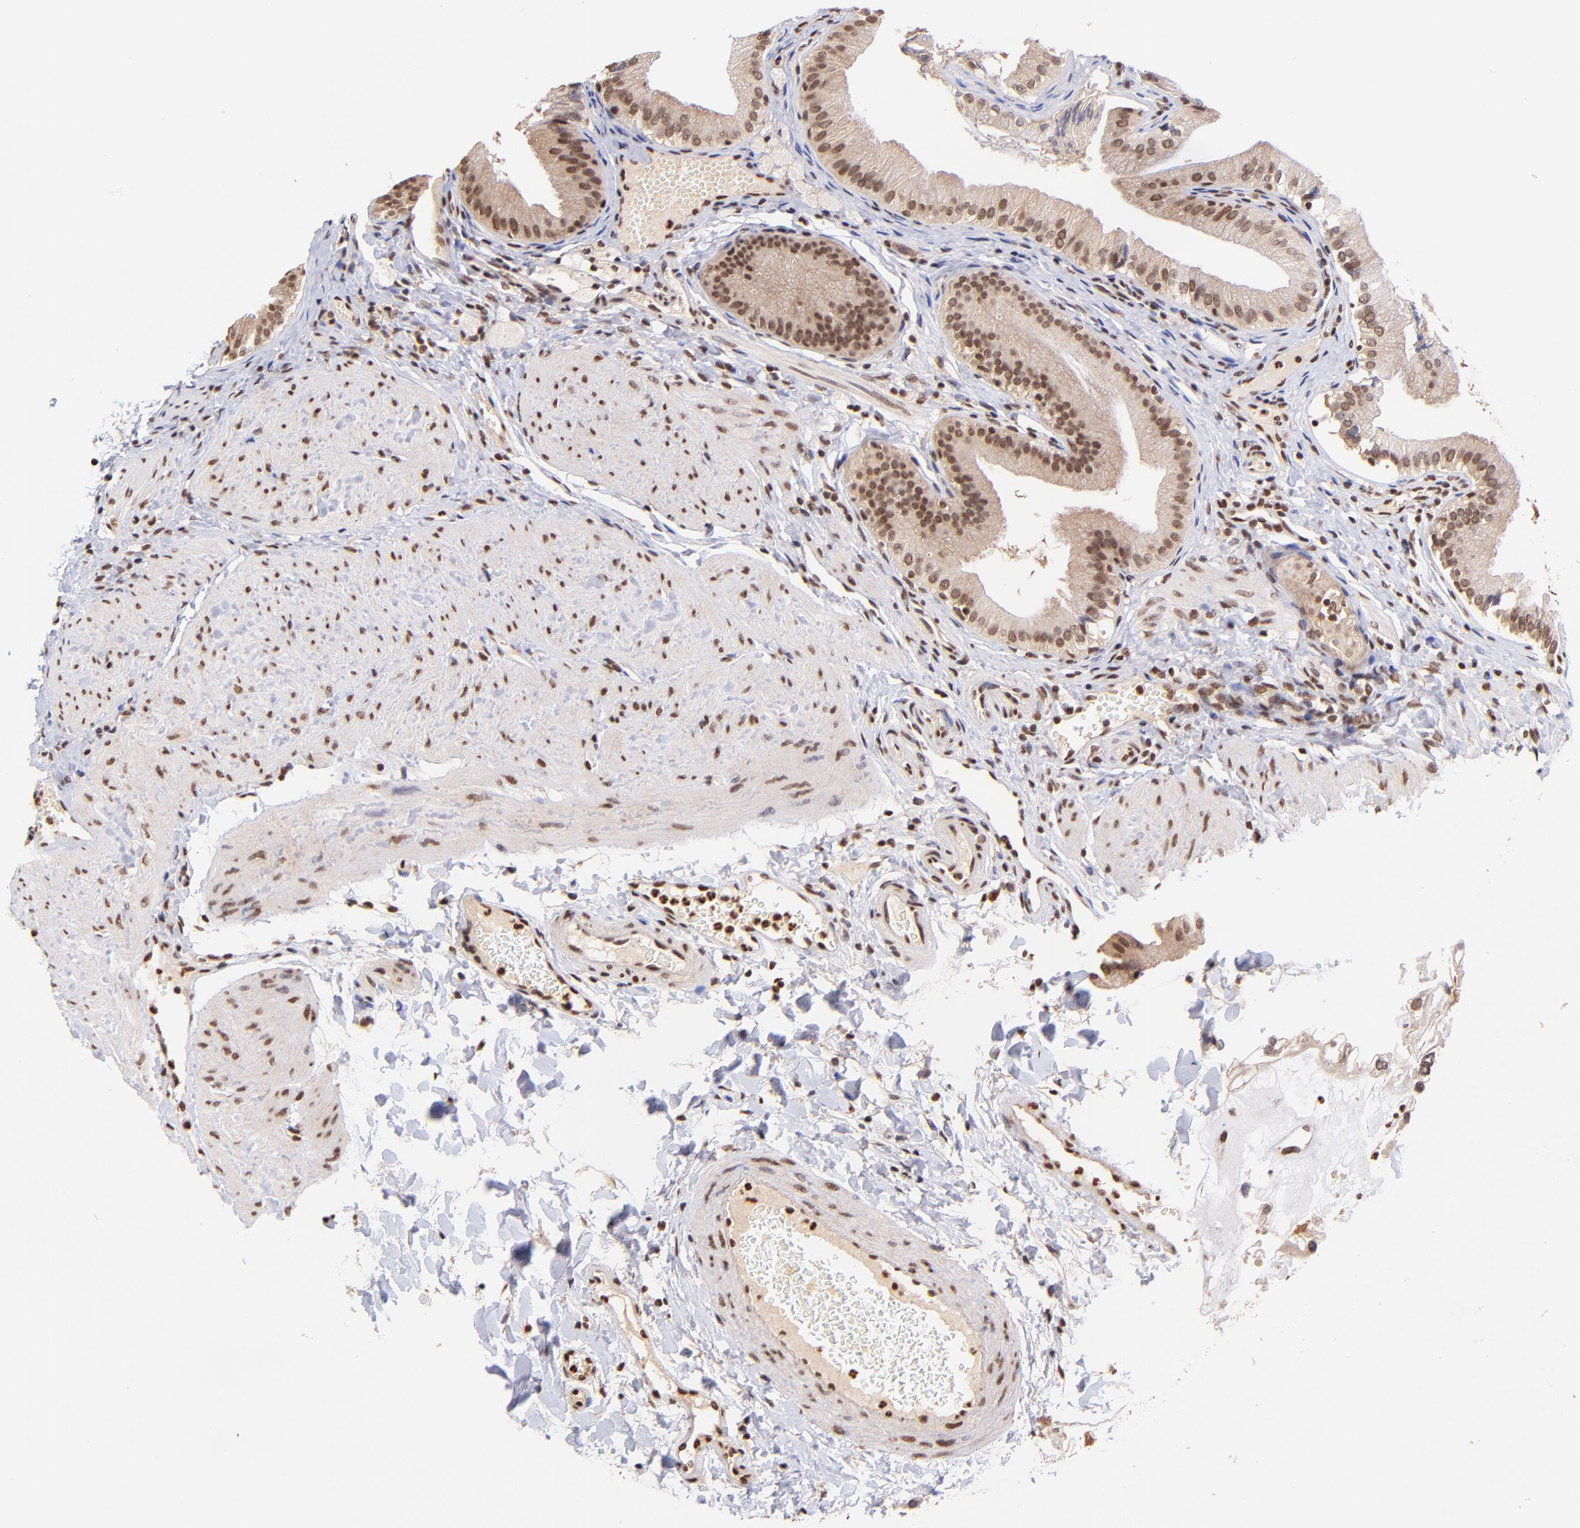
{"staining": {"intensity": "moderate", "quantity": ">75%", "location": "cytoplasmic/membranous,nuclear"}, "tissue": "gallbladder", "cell_type": "Glandular cells", "image_type": "normal", "snomed": [{"axis": "morphology", "description": "Normal tissue, NOS"}, {"axis": "topography", "description": "Gallbladder"}], "caption": "IHC micrograph of normal human gallbladder stained for a protein (brown), which displays medium levels of moderate cytoplasmic/membranous,nuclear expression in about >75% of glandular cells.", "gene": "WDR25", "patient": {"sex": "female", "age": 24}}